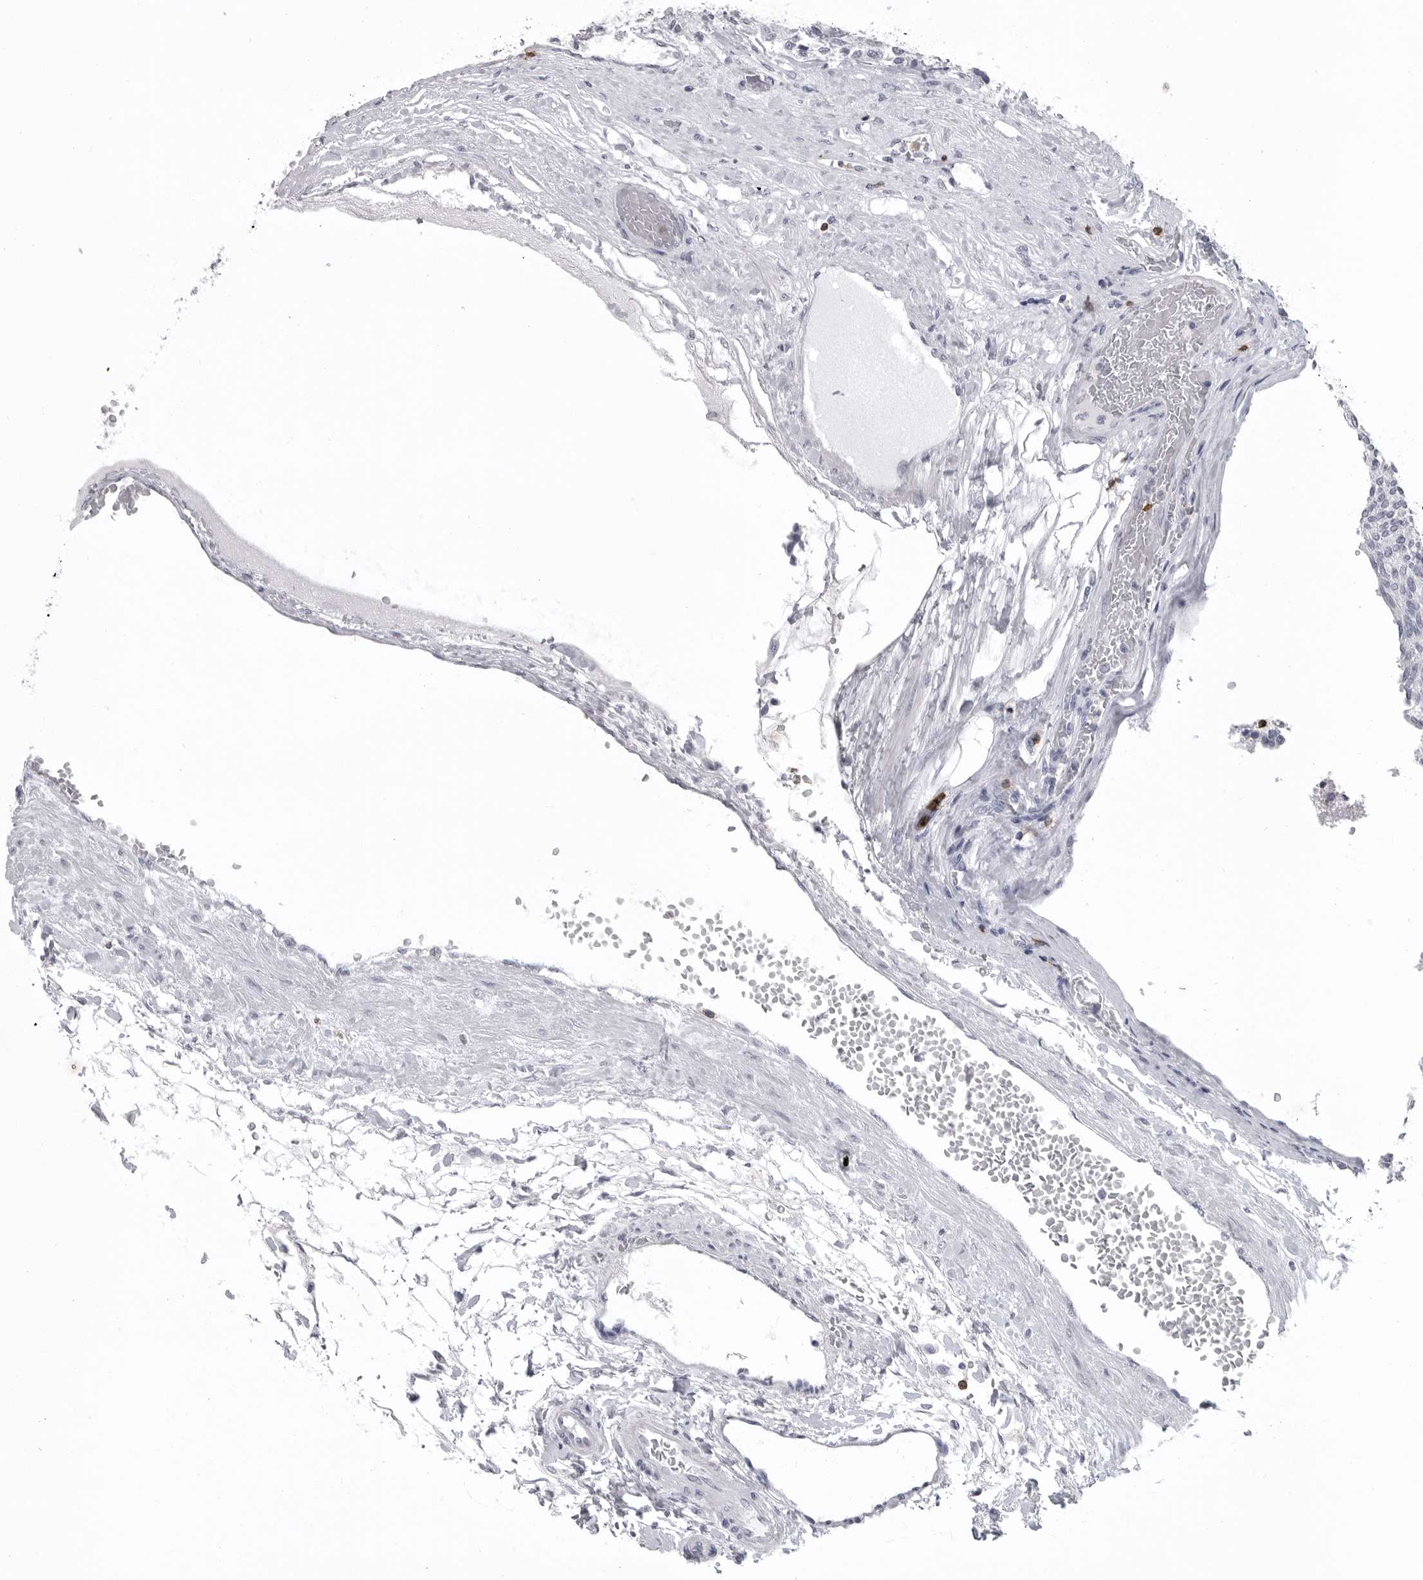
{"staining": {"intensity": "negative", "quantity": "none", "location": "none"}, "tissue": "carcinoid", "cell_type": "Tumor cells", "image_type": "cancer", "snomed": [{"axis": "morphology", "description": "Carcinoid, malignant, NOS"}, {"axis": "topography", "description": "Pancreas"}], "caption": "Micrograph shows no protein expression in tumor cells of carcinoid tissue.", "gene": "ITGAL", "patient": {"sex": "female", "age": 54}}